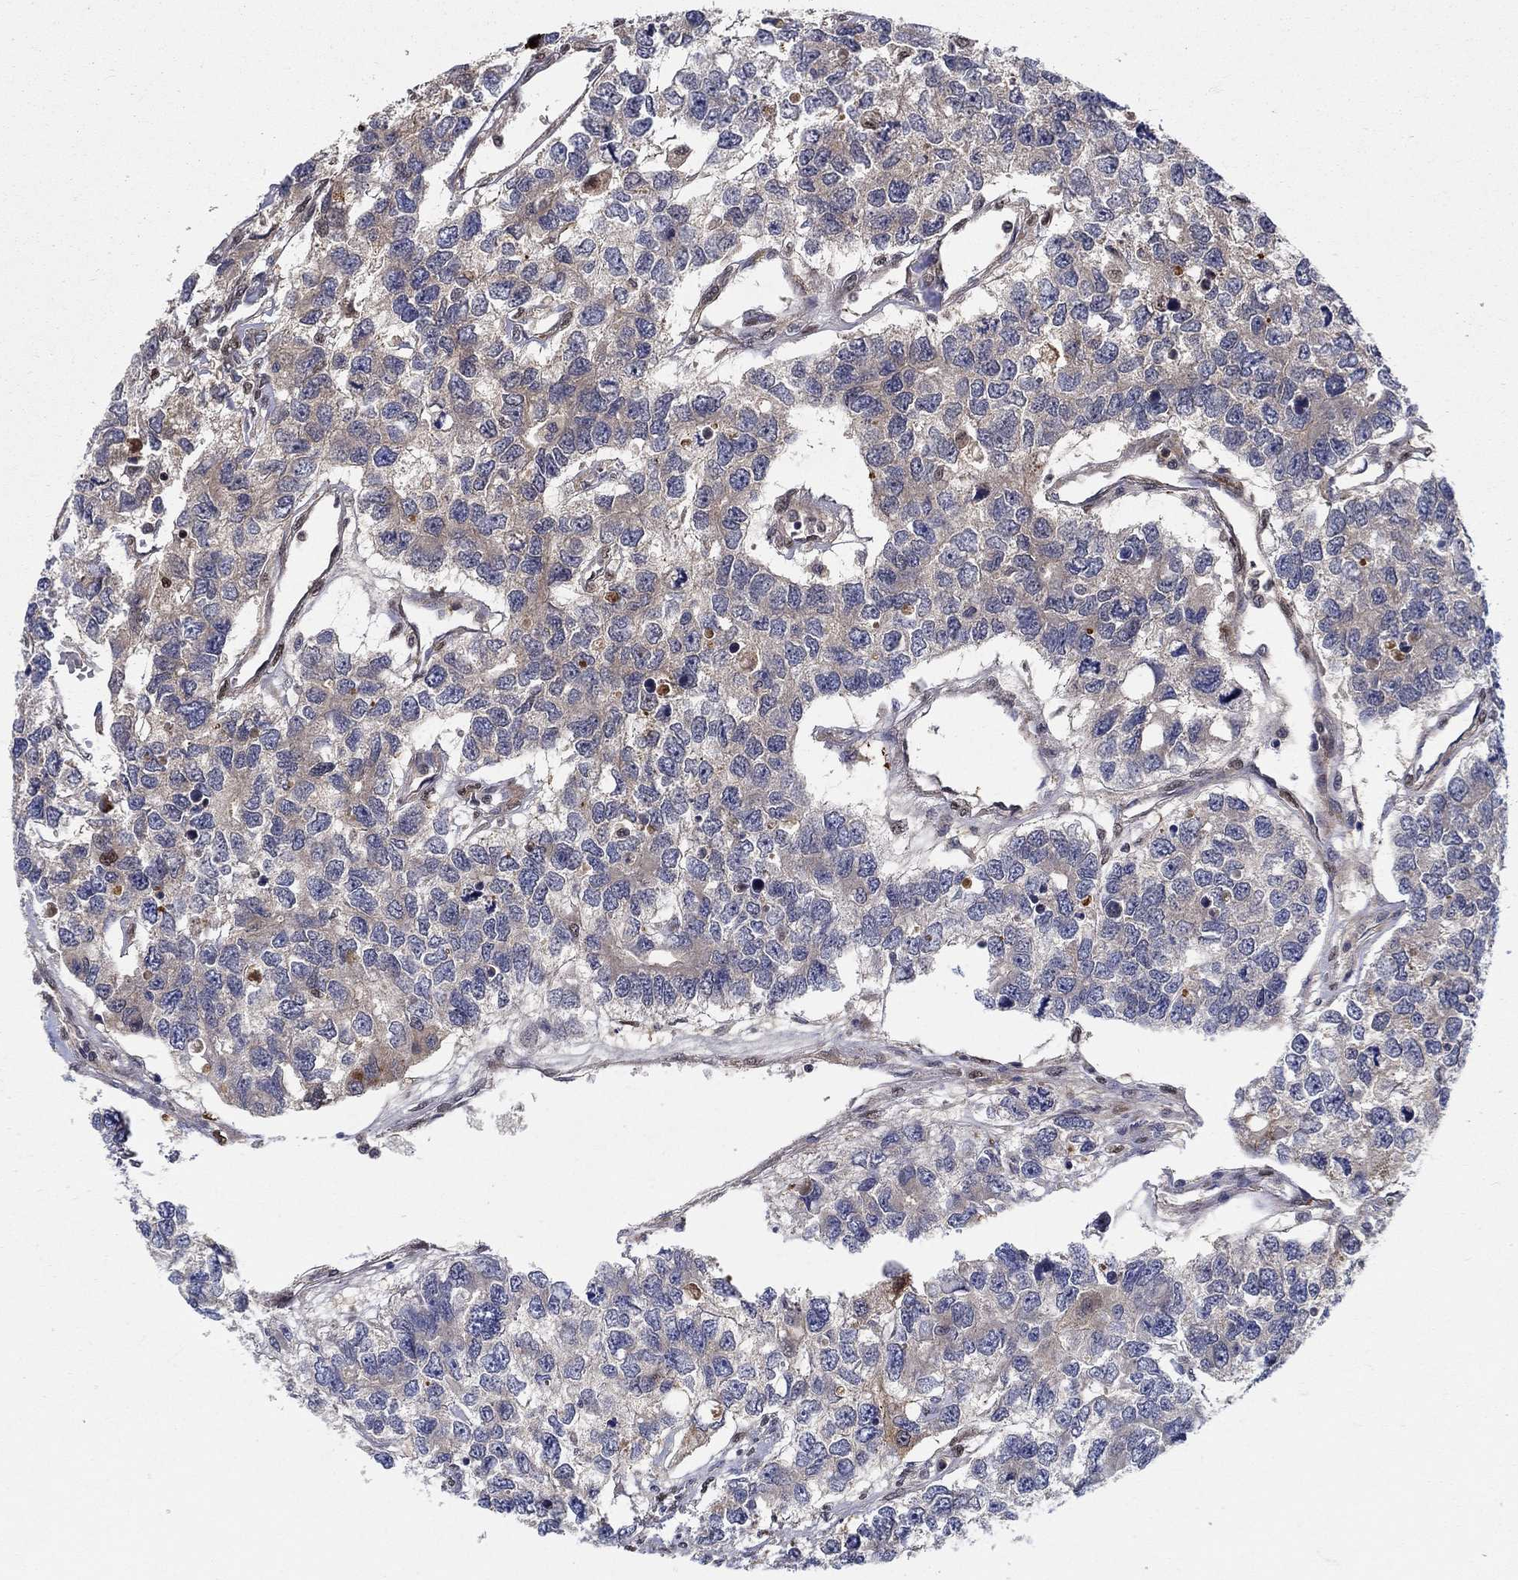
{"staining": {"intensity": "moderate", "quantity": "25%-75%", "location": "cytoplasmic/membranous"}, "tissue": "testis cancer", "cell_type": "Tumor cells", "image_type": "cancer", "snomed": [{"axis": "morphology", "description": "Seminoma, NOS"}, {"axis": "topography", "description": "Testis"}], "caption": "Immunohistochemical staining of seminoma (testis) displays moderate cytoplasmic/membranous protein positivity in approximately 25%-75% of tumor cells.", "gene": "ZNF594", "patient": {"sex": "male", "age": 52}}